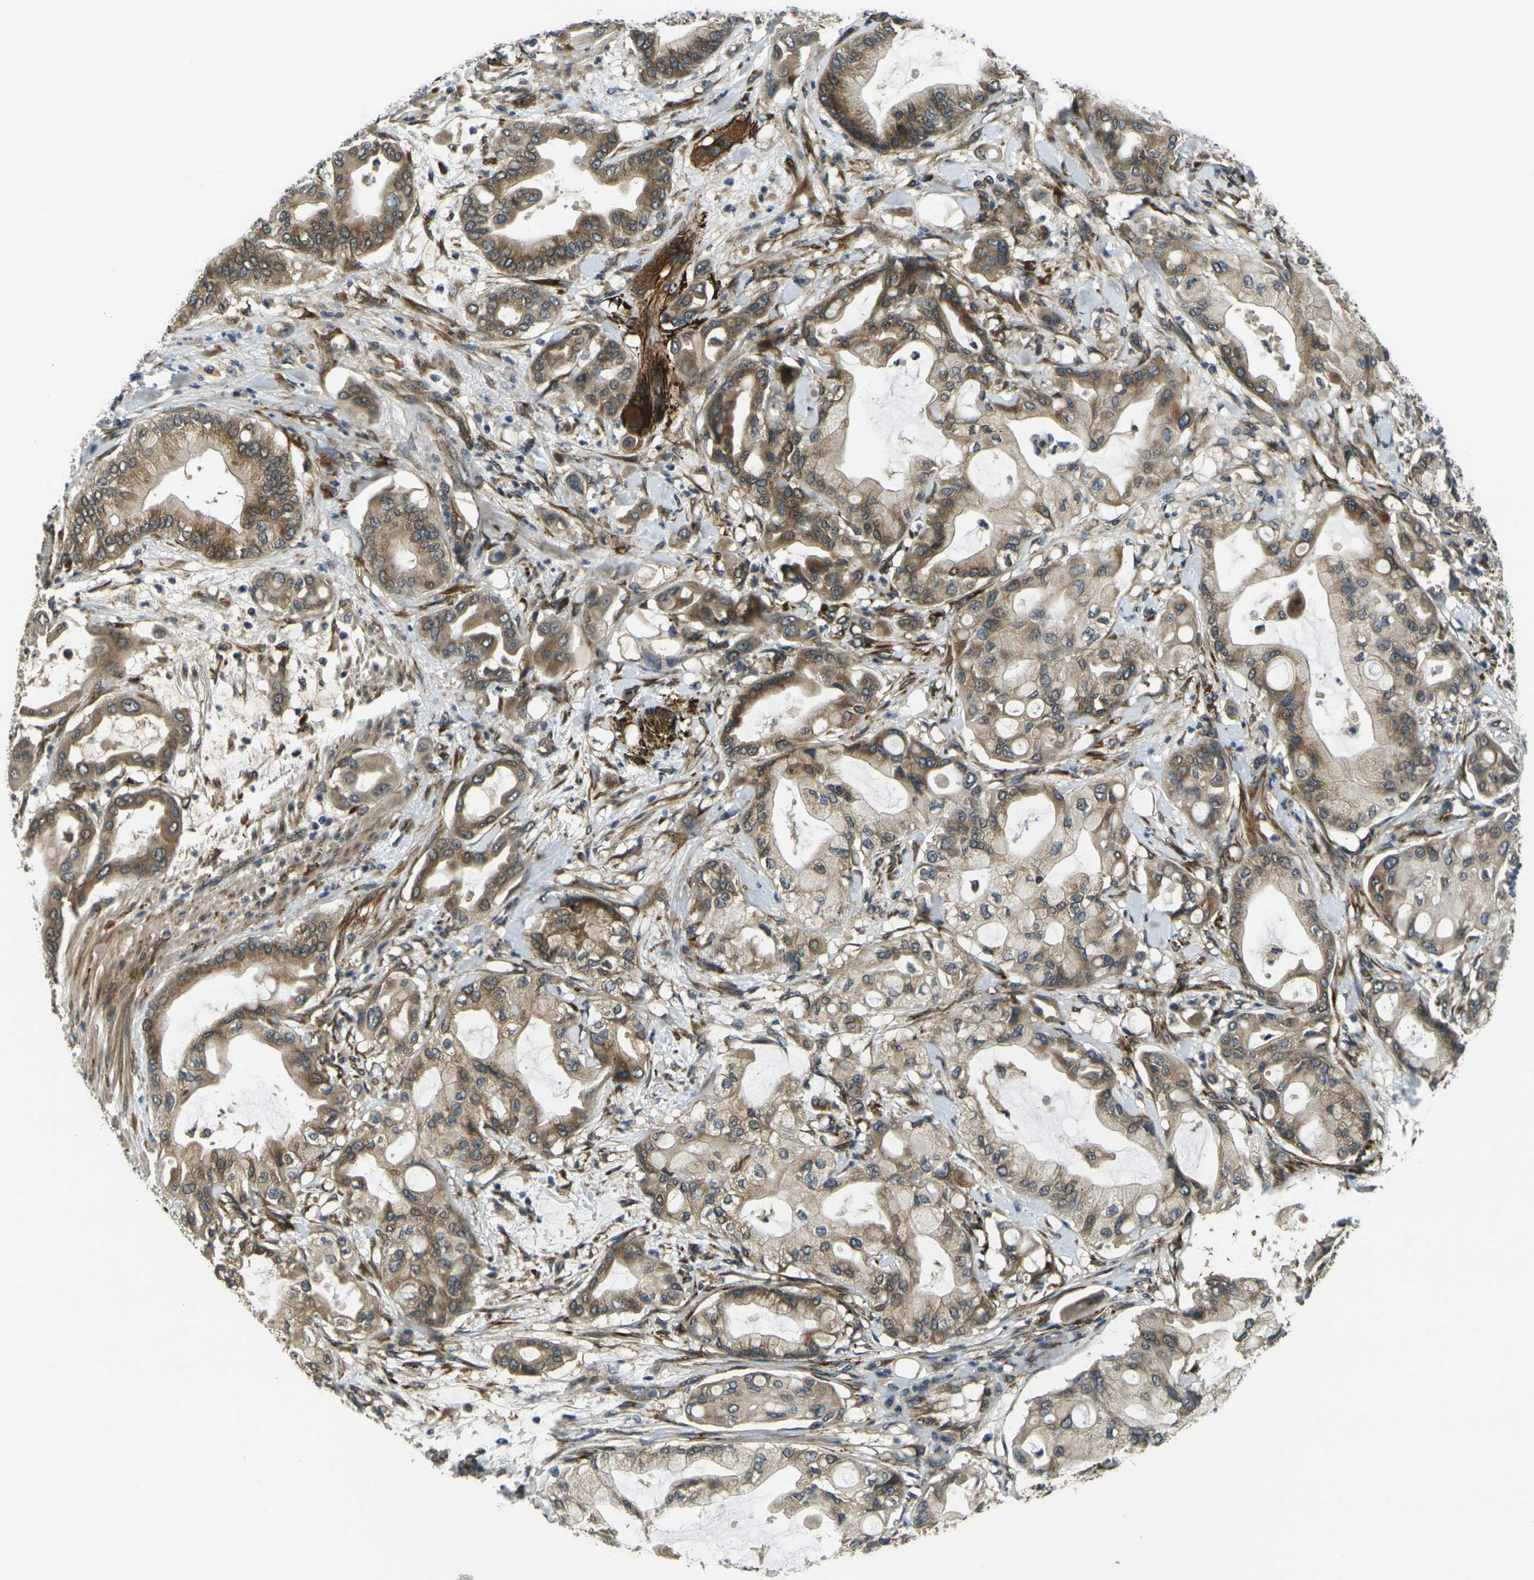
{"staining": {"intensity": "moderate", "quantity": ">75%", "location": "cytoplasmic/membranous"}, "tissue": "pancreatic cancer", "cell_type": "Tumor cells", "image_type": "cancer", "snomed": [{"axis": "morphology", "description": "Adenocarcinoma, NOS"}, {"axis": "morphology", "description": "Adenocarcinoma, metastatic, NOS"}, {"axis": "topography", "description": "Lymph node"}, {"axis": "topography", "description": "Pancreas"}, {"axis": "topography", "description": "Duodenum"}], "caption": "IHC micrograph of human pancreatic metastatic adenocarcinoma stained for a protein (brown), which exhibits medium levels of moderate cytoplasmic/membranous expression in approximately >75% of tumor cells.", "gene": "FUT11", "patient": {"sex": "female", "age": 64}}